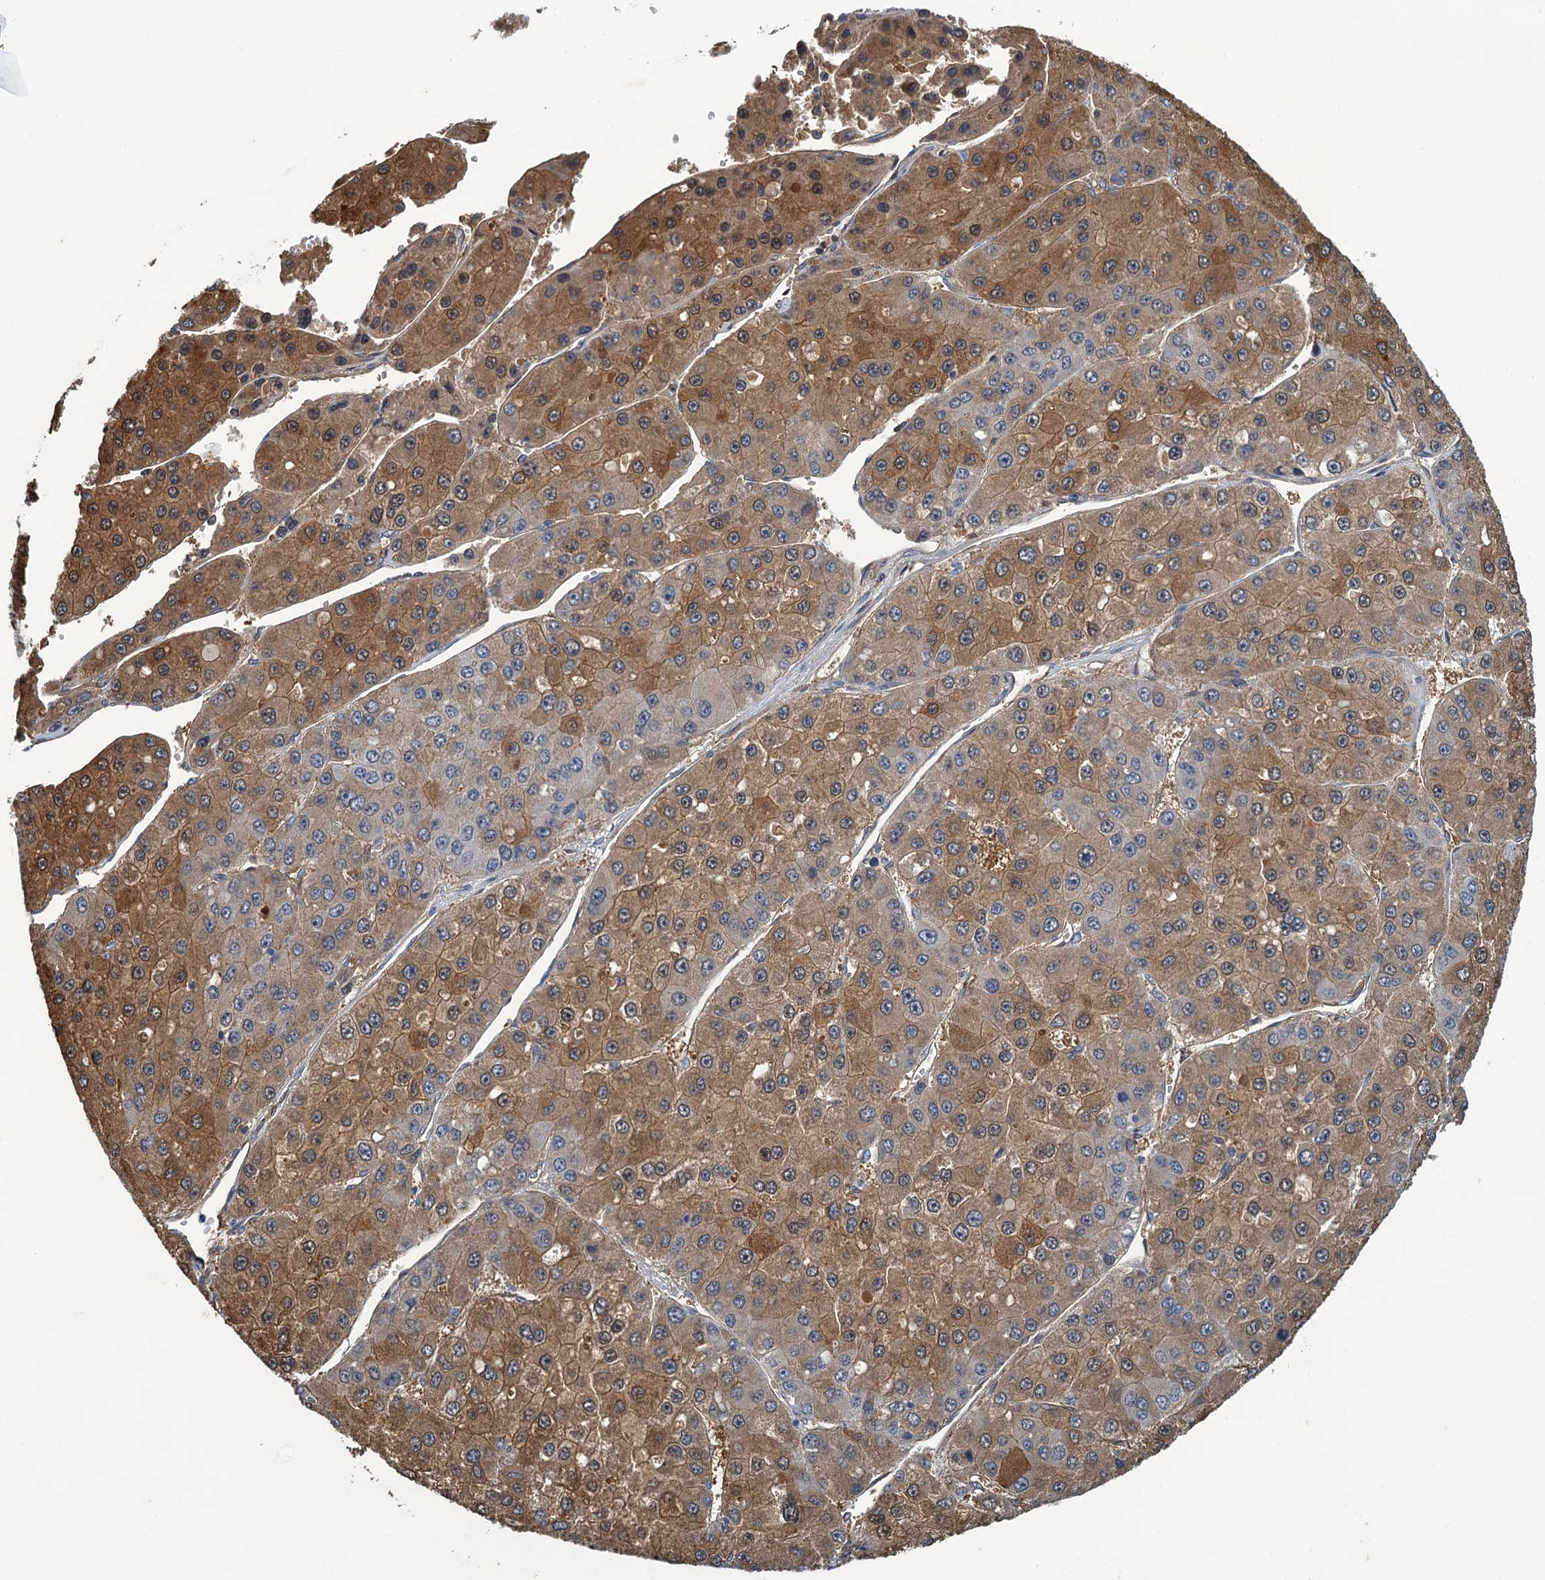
{"staining": {"intensity": "moderate", "quantity": "25%-75%", "location": "cytoplasmic/membranous"}, "tissue": "liver cancer", "cell_type": "Tumor cells", "image_type": "cancer", "snomed": [{"axis": "morphology", "description": "Carcinoma, Hepatocellular, NOS"}, {"axis": "topography", "description": "Liver"}], "caption": "Protein expression analysis of liver hepatocellular carcinoma demonstrates moderate cytoplasmic/membranous staining in about 25%-75% of tumor cells.", "gene": "NCKAP1L", "patient": {"sex": "female", "age": 73}}